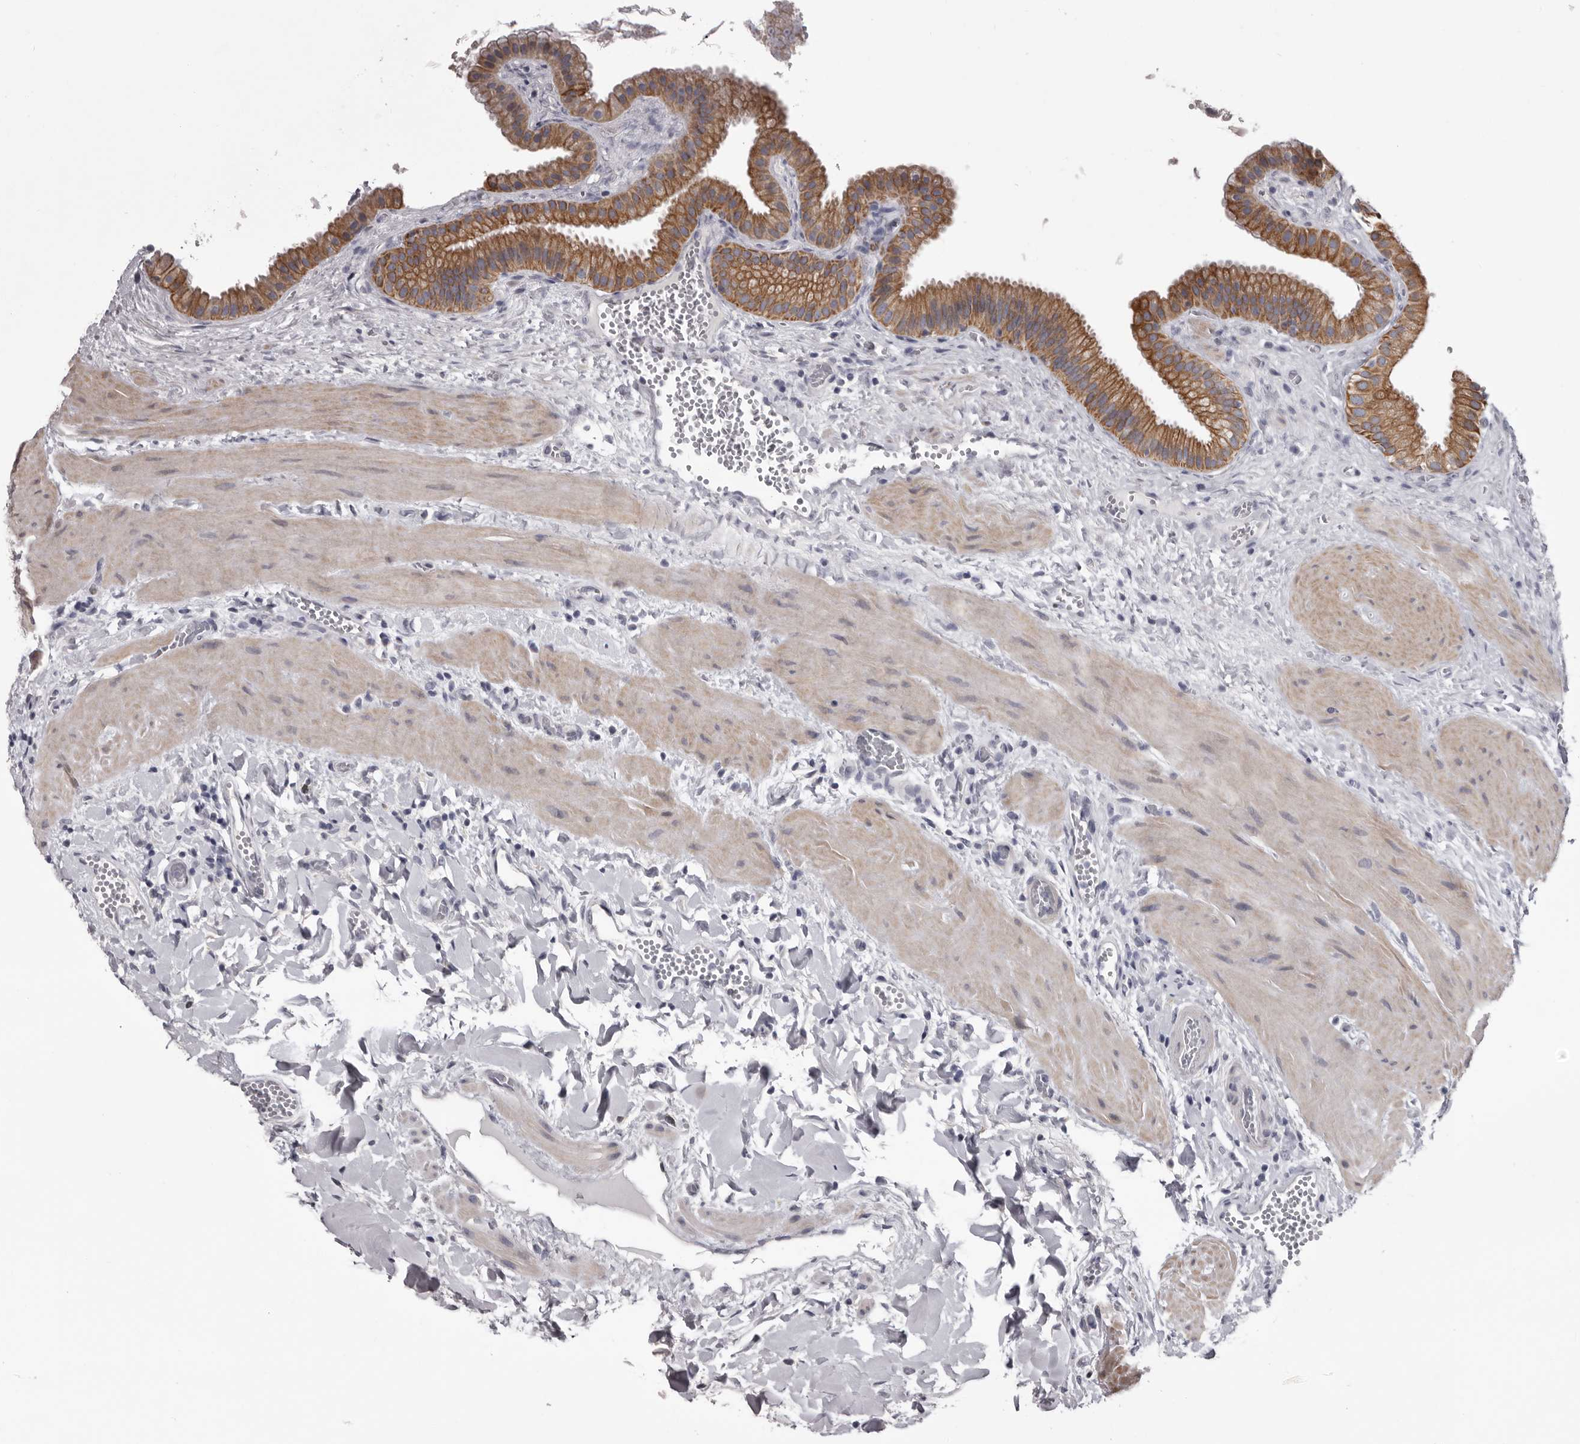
{"staining": {"intensity": "strong", "quantity": ">75%", "location": "cytoplasmic/membranous"}, "tissue": "gallbladder", "cell_type": "Glandular cells", "image_type": "normal", "snomed": [{"axis": "morphology", "description": "Normal tissue, NOS"}, {"axis": "topography", "description": "Gallbladder"}], "caption": "Brown immunohistochemical staining in normal human gallbladder shows strong cytoplasmic/membranous staining in about >75% of glandular cells. Immunohistochemistry (ihc) stains the protein in brown and the nuclei are stained blue.", "gene": "LPAR6", "patient": {"sex": "male", "age": 55}}